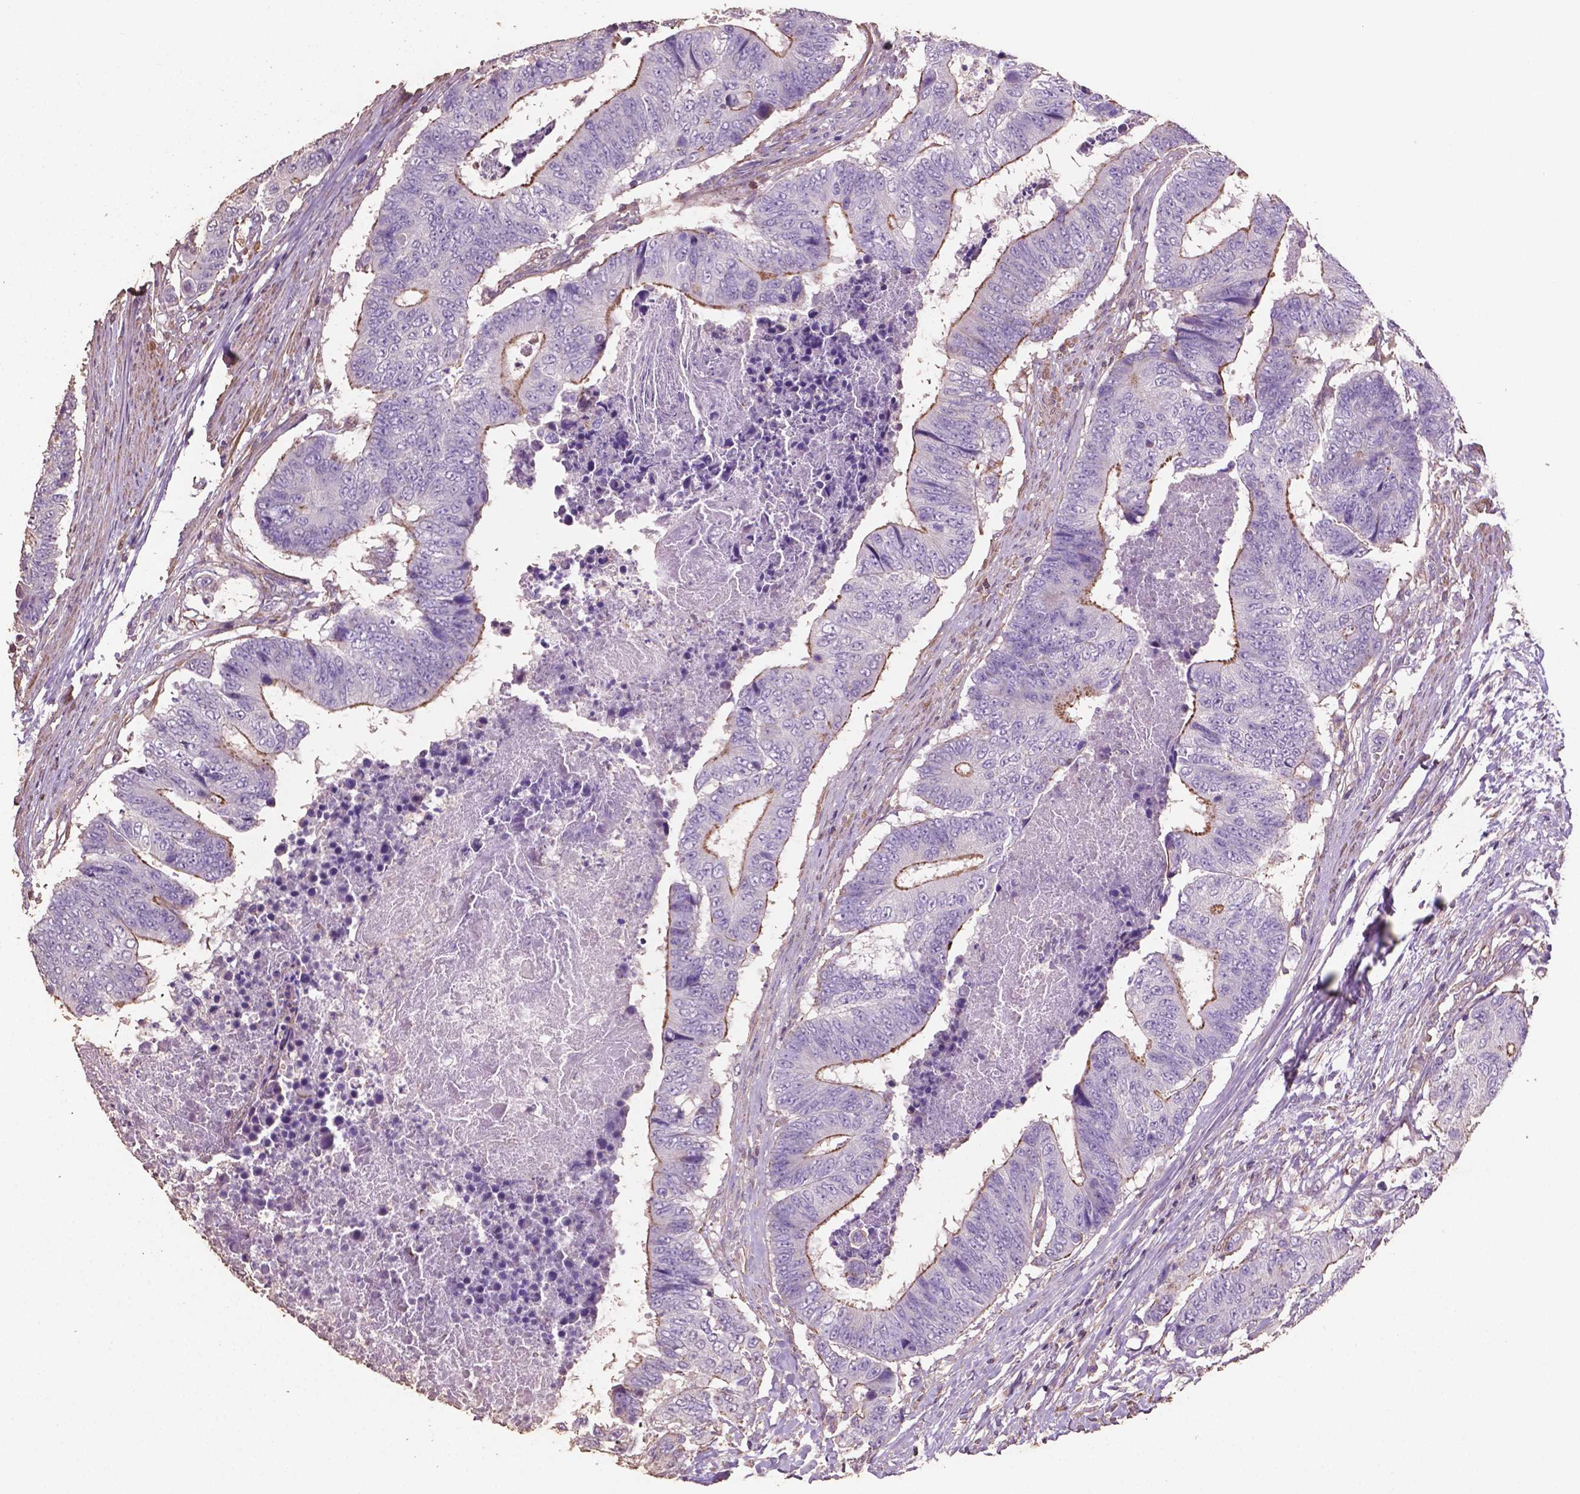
{"staining": {"intensity": "moderate", "quantity": "<25%", "location": "cytoplasmic/membranous"}, "tissue": "colorectal cancer", "cell_type": "Tumor cells", "image_type": "cancer", "snomed": [{"axis": "morphology", "description": "Adenocarcinoma, NOS"}, {"axis": "topography", "description": "Colon"}], "caption": "This image demonstrates immunohistochemistry (IHC) staining of colorectal cancer (adenocarcinoma), with low moderate cytoplasmic/membranous expression in about <25% of tumor cells.", "gene": "COMMD4", "patient": {"sex": "female", "age": 48}}